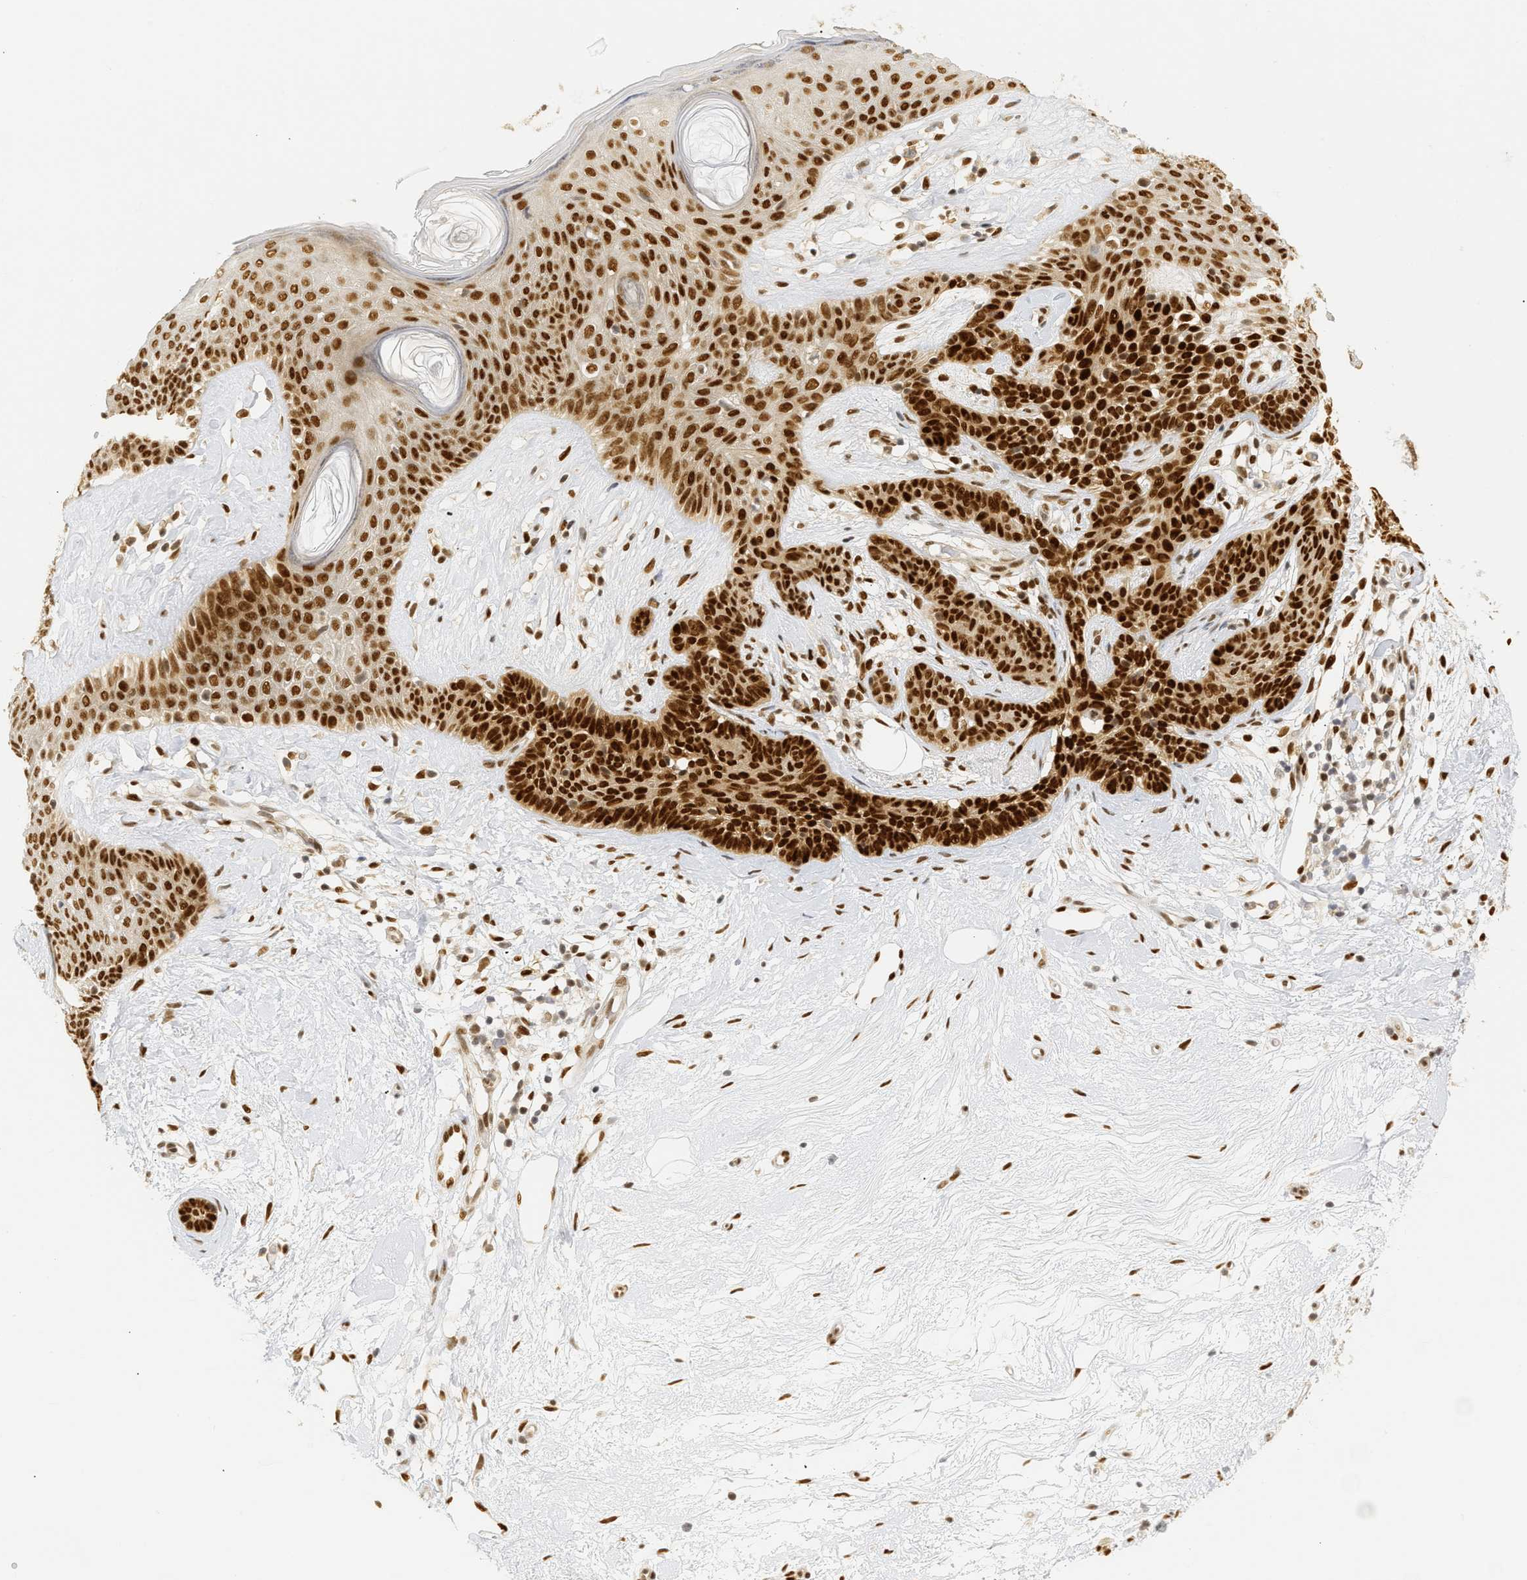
{"staining": {"intensity": "strong", "quantity": ">75%", "location": "nuclear"}, "tissue": "skin cancer", "cell_type": "Tumor cells", "image_type": "cancer", "snomed": [{"axis": "morphology", "description": "Developmental malformation"}, {"axis": "morphology", "description": "Basal cell carcinoma"}, {"axis": "topography", "description": "Skin"}], "caption": "Protein expression analysis of human skin basal cell carcinoma reveals strong nuclear staining in approximately >75% of tumor cells.", "gene": "SSBP2", "patient": {"sex": "female", "age": 62}}